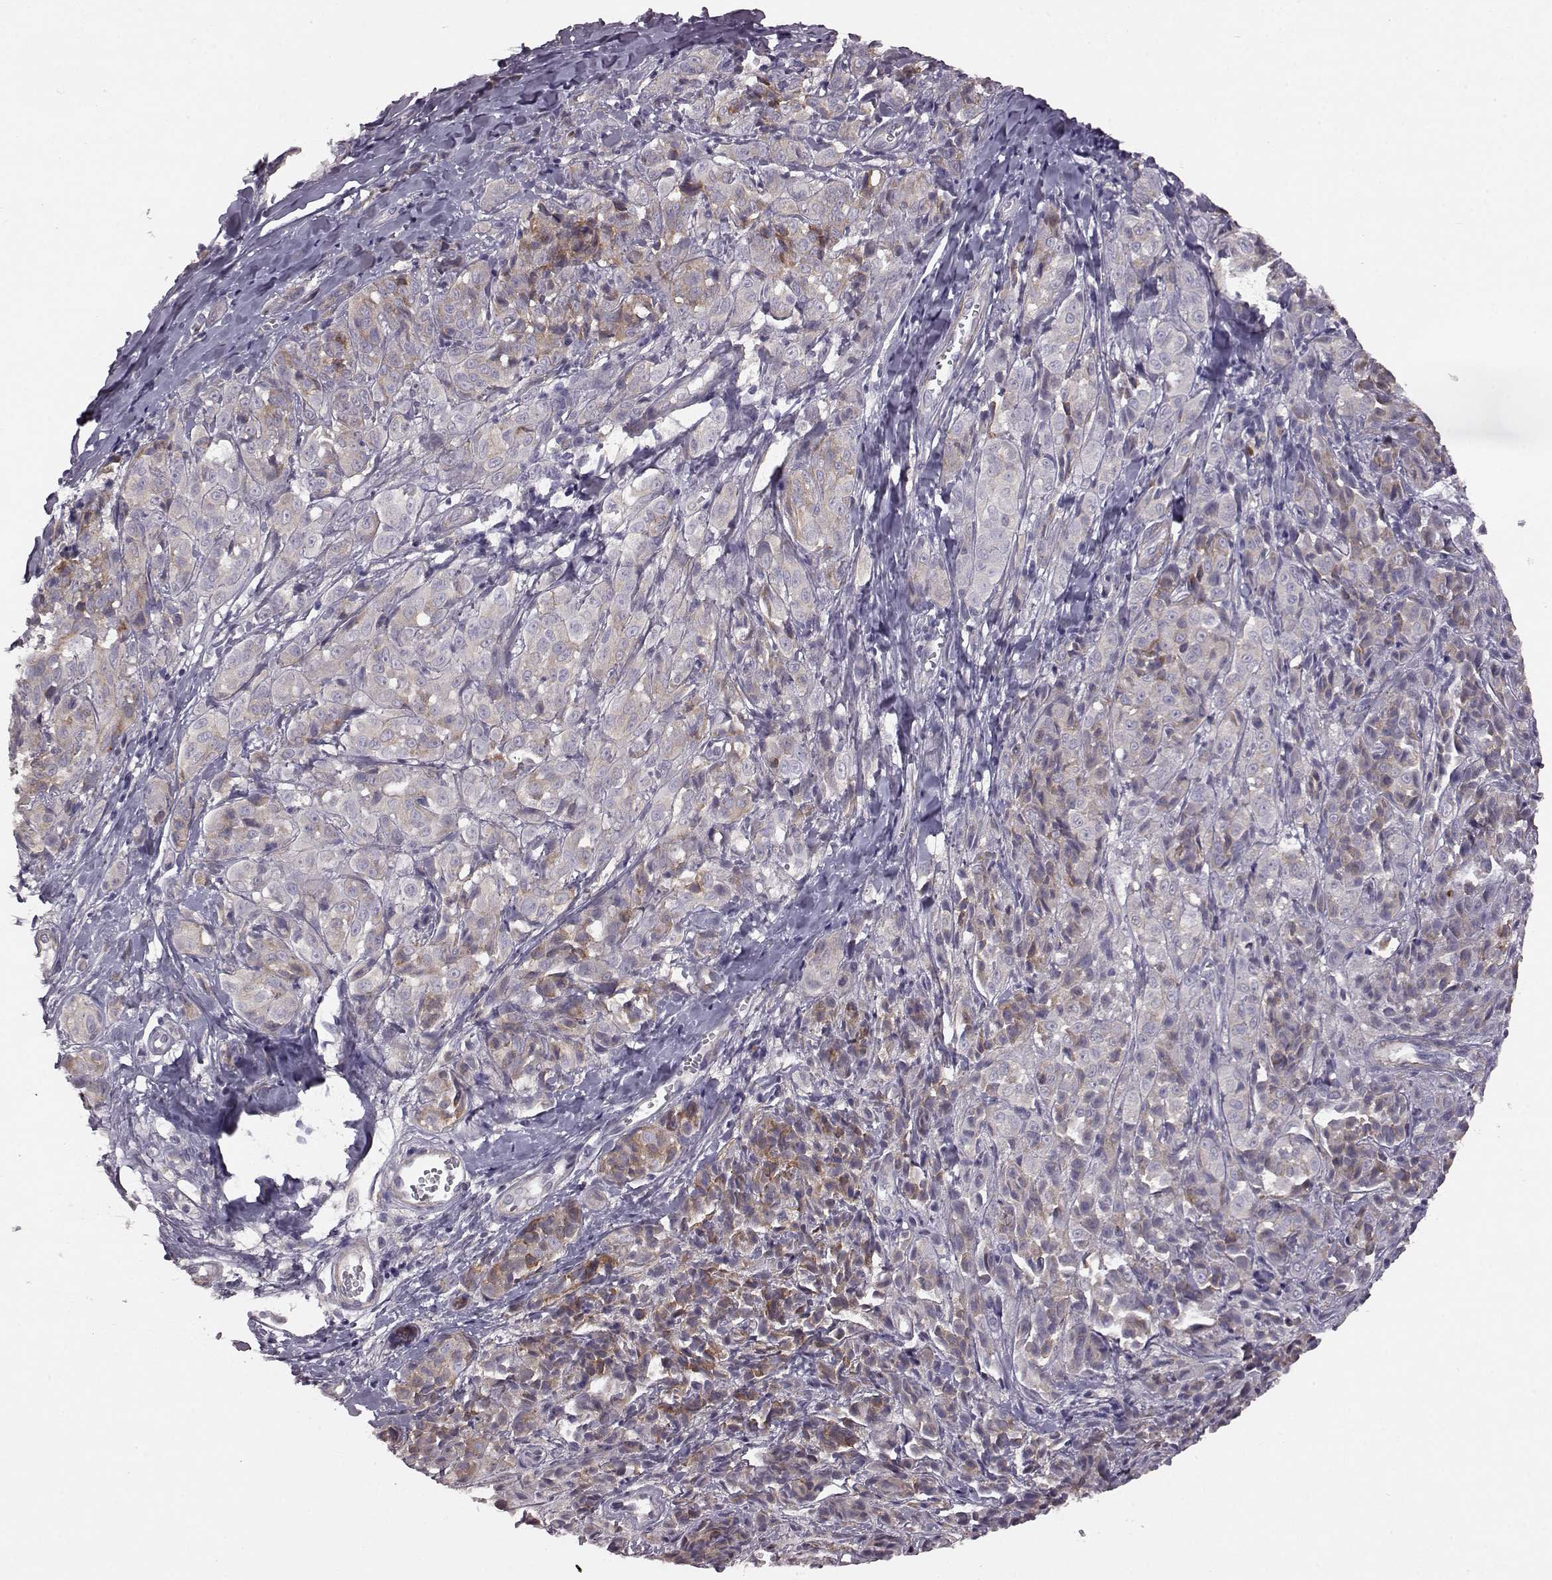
{"staining": {"intensity": "moderate", "quantity": "<25%", "location": "cytoplasmic/membranous"}, "tissue": "melanoma", "cell_type": "Tumor cells", "image_type": "cancer", "snomed": [{"axis": "morphology", "description": "Malignant melanoma, NOS"}, {"axis": "topography", "description": "Skin"}], "caption": "Tumor cells demonstrate low levels of moderate cytoplasmic/membranous positivity in about <25% of cells in malignant melanoma. (Stains: DAB (3,3'-diaminobenzidine) in brown, nuclei in blue, Microscopy: brightfield microscopy at high magnification).", "gene": "GRK1", "patient": {"sex": "male", "age": 89}}